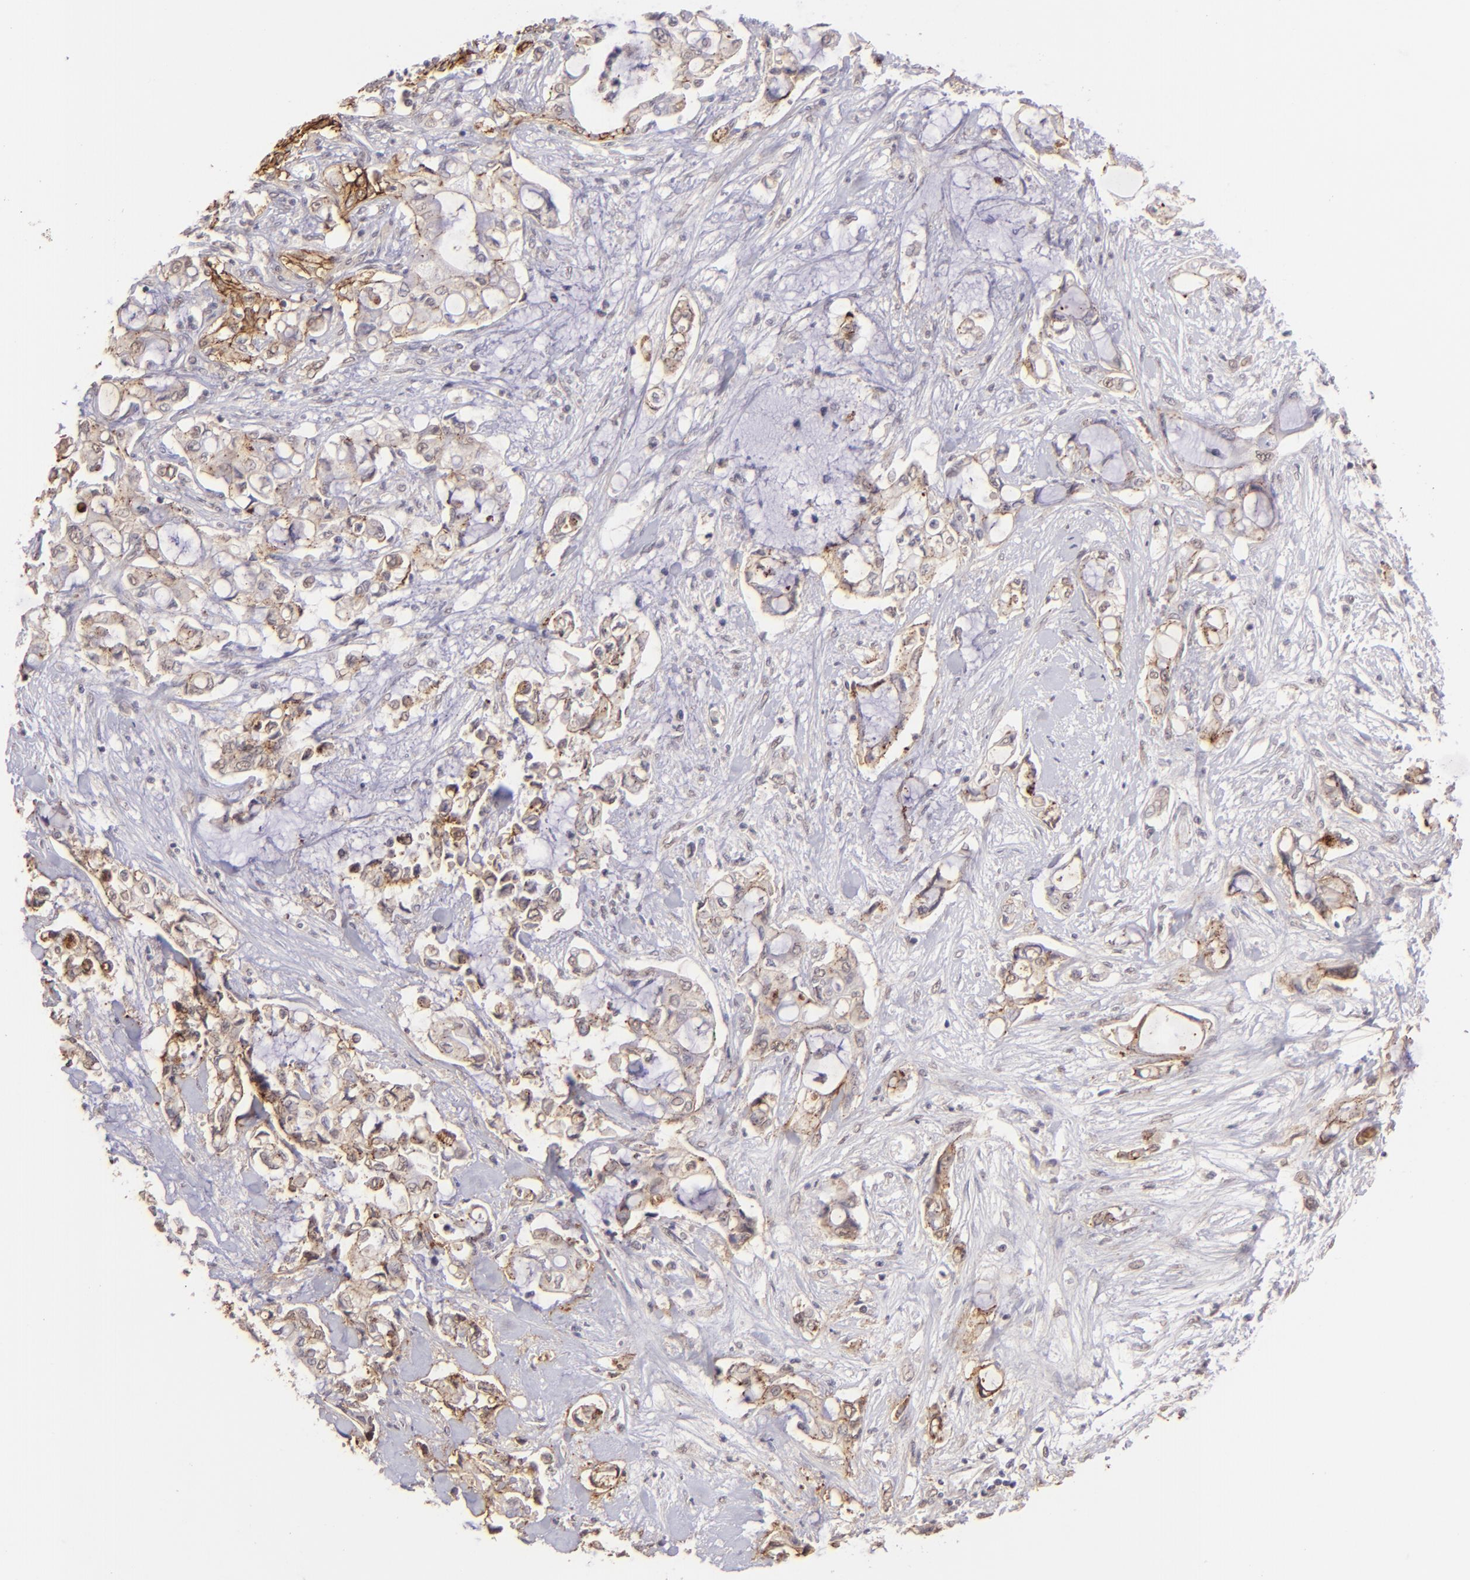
{"staining": {"intensity": "weak", "quantity": "25%-75%", "location": "cytoplasmic/membranous"}, "tissue": "pancreatic cancer", "cell_type": "Tumor cells", "image_type": "cancer", "snomed": [{"axis": "morphology", "description": "Adenocarcinoma, NOS"}, {"axis": "topography", "description": "Pancreas"}], "caption": "DAB (3,3'-diaminobenzidine) immunohistochemical staining of human pancreatic cancer (adenocarcinoma) exhibits weak cytoplasmic/membranous protein positivity in about 25%-75% of tumor cells. (DAB = brown stain, brightfield microscopy at high magnification).", "gene": "CLDN1", "patient": {"sex": "female", "age": 70}}